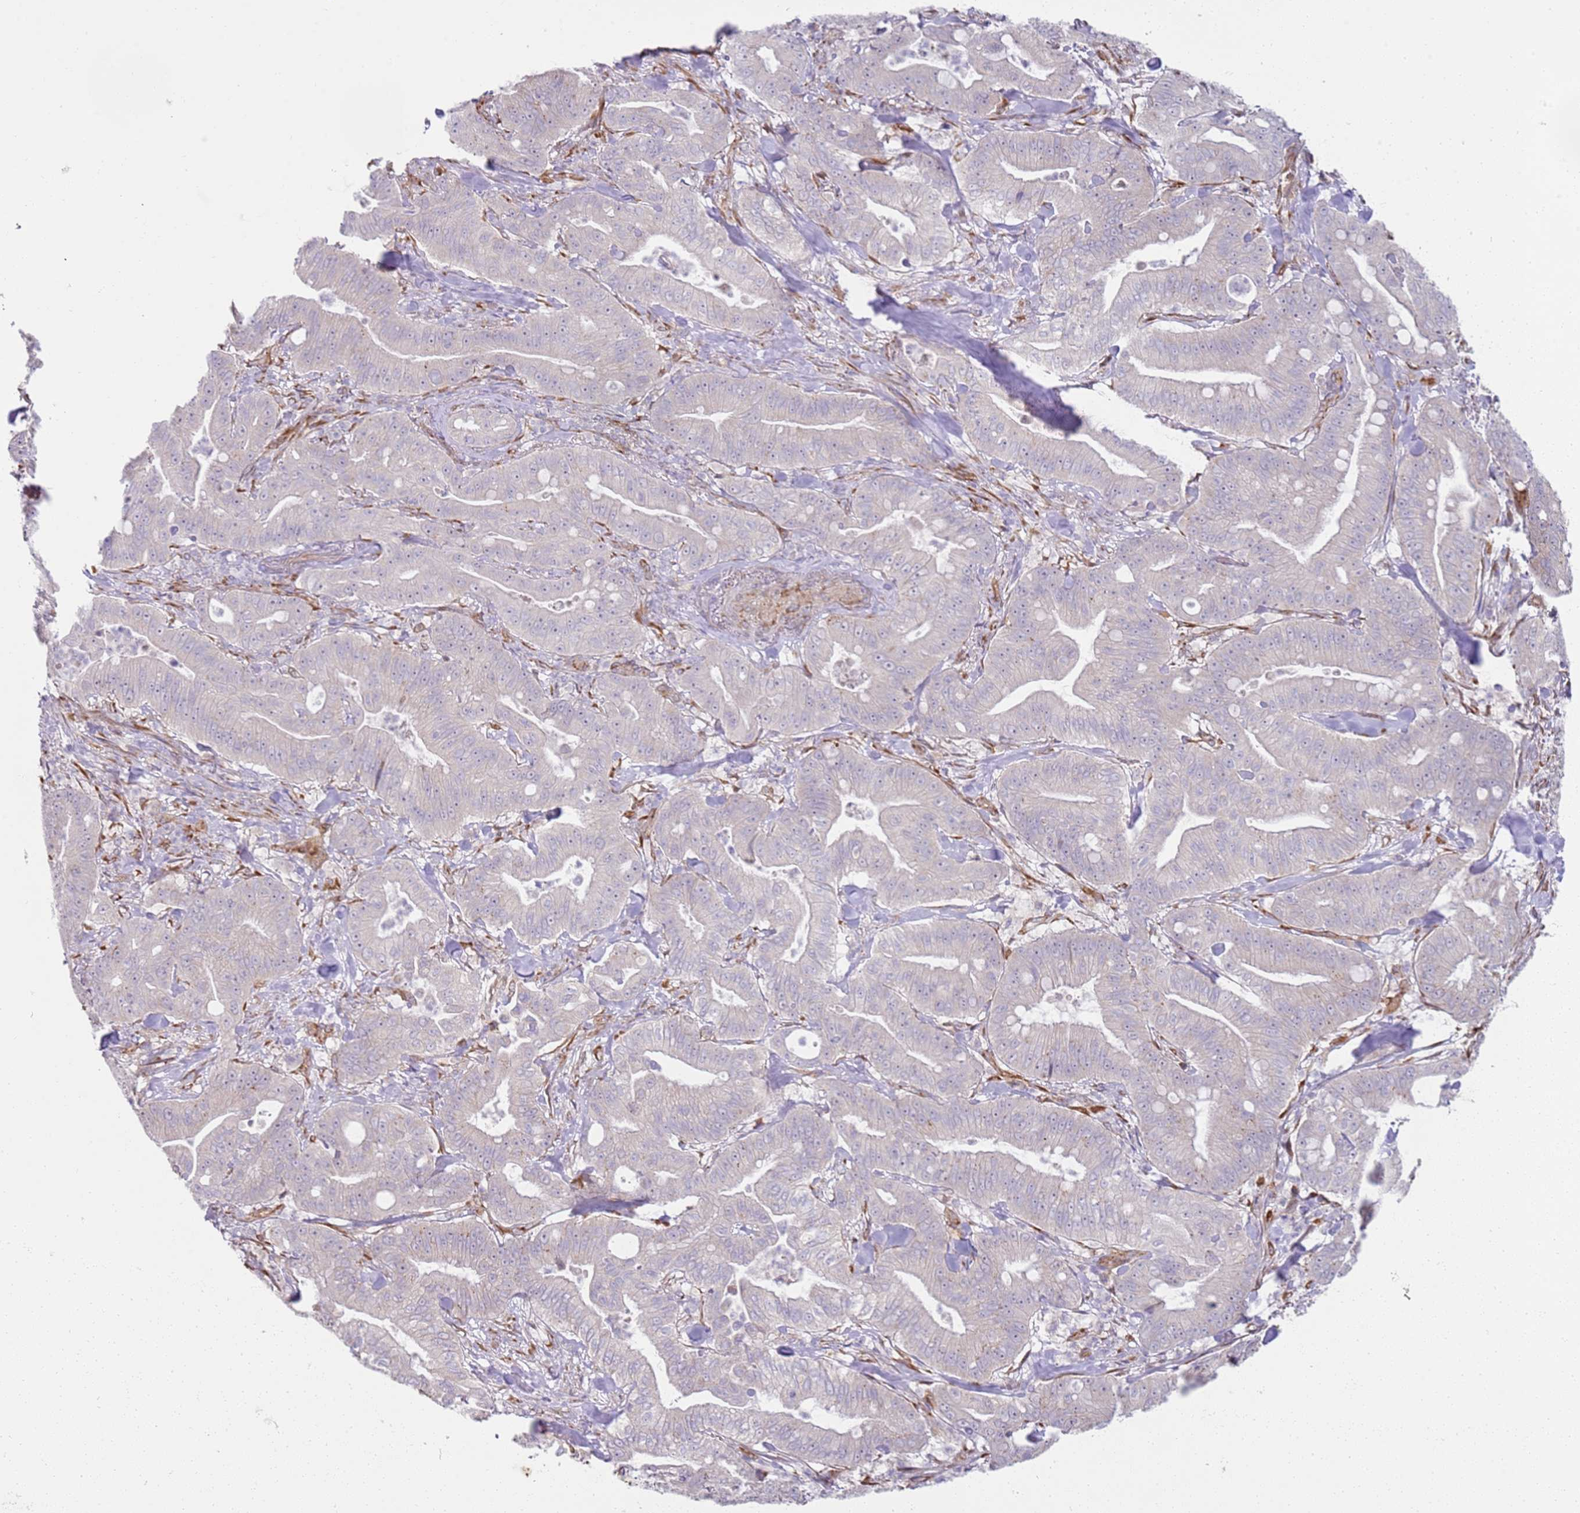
{"staining": {"intensity": "negative", "quantity": "none", "location": "none"}, "tissue": "pancreatic cancer", "cell_type": "Tumor cells", "image_type": "cancer", "snomed": [{"axis": "morphology", "description": "Adenocarcinoma, NOS"}, {"axis": "topography", "description": "Pancreas"}], "caption": "IHC of pancreatic cancer demonstrates no positivity in tumor cells. Brightfield microscopy of IHC stained with DAB (3,3'-diaminobenzidine) (brown) and hematoxylin (blue), captured at high magnification.", "gene": "GRAP", "patient": {"sex": "male", "age": 71}}